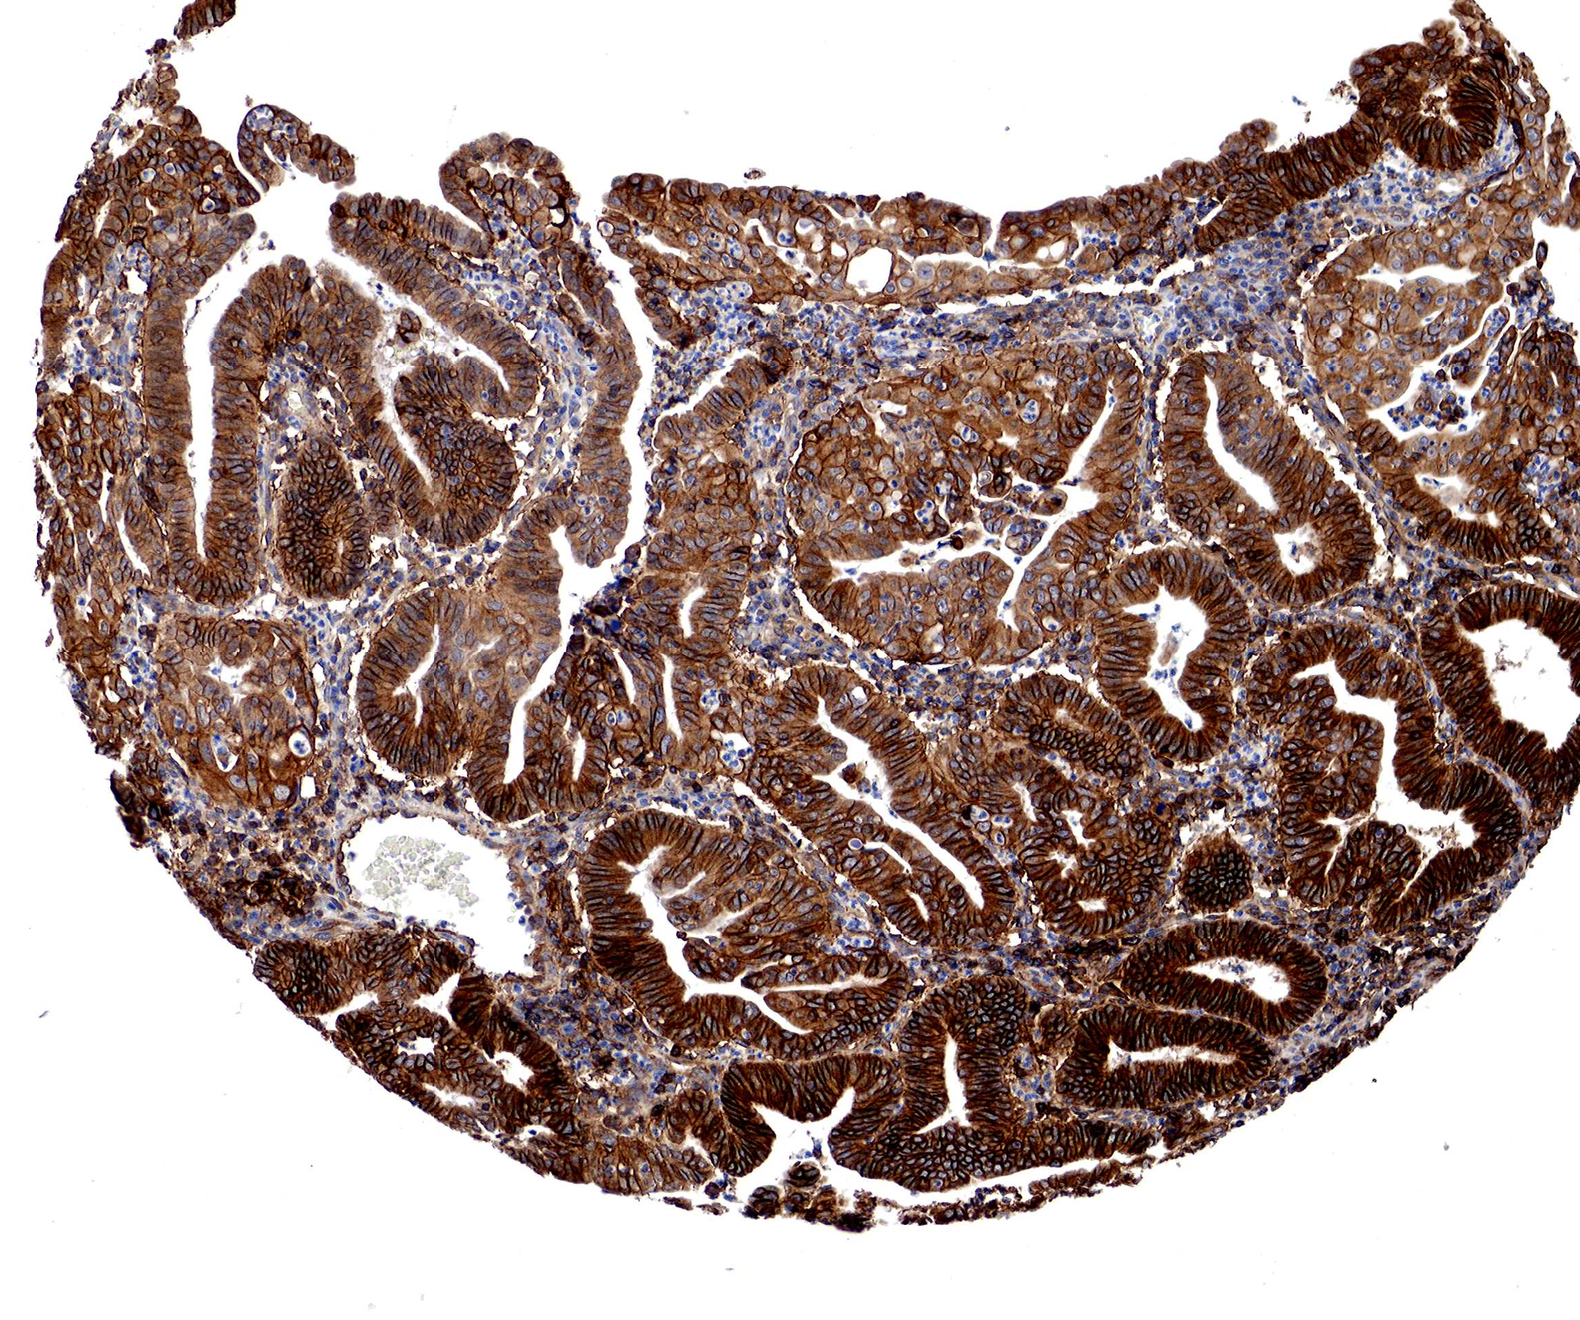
{"staining": {"intensity": "strong", "quantity": ">75%", "location": "cytoplasmic/membranous,nuclear"}, "tissue": "endometrial cancer", "cell_type": "Tumor cells", "image_type": "cancer", "snomed": [{"axis": "morphology", "description": "Adenocarcinoma, NOS"}, {"axis": "topography", "description": "Endometrium"}], "caption": "Protein expression analysis of human endometrial adenocarcinoma reveals strong cytoplasmic/membranous and nuclear positivity in about >75% of tumor cells.", "gene": "PABIR2", "patient": {"sex": "female", "age": 60}}